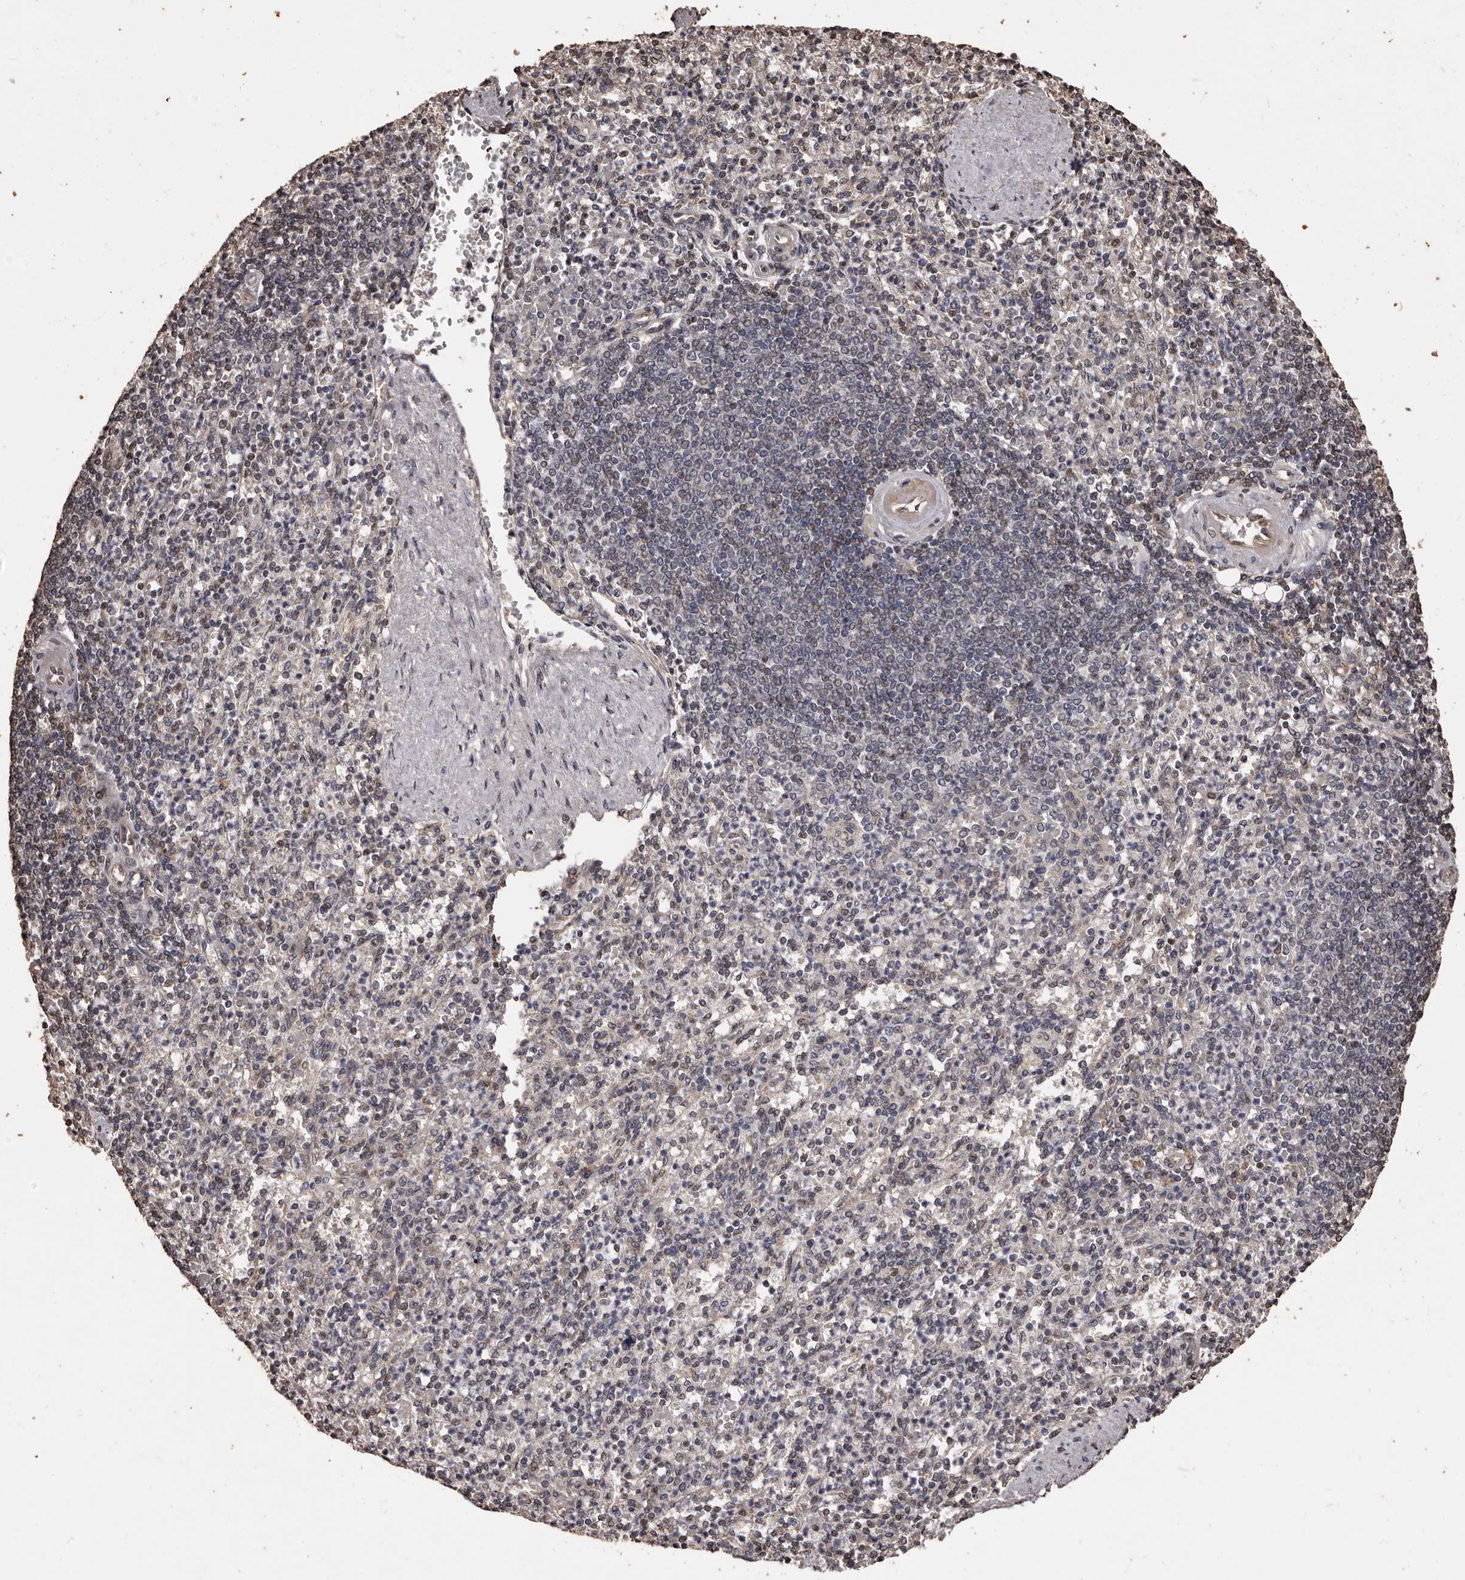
{"staining": {"intensity": "weak", "quantity": "25%-75%", "location": "cytoplasmic/membranous,nuclear"}, "tissue": "spleen", "cell_type": "Cells in red pulp", "image_type": "normal", "snomed": [{"axis": "morphology", "description": "Normal tissue, NOS"}, {"axis": "topography", "description": "Spleen"}], "caption": "Immunohistochemistry photomicrograph of normal spleen stained for a protein (brown), which shows low levels of weak cytoplasmic/membranous,nuclear expression in approximately 25%-75% of cells in red pulp.", "gene": "NAV1", "patient": {"sex": "female", "age": 74}}